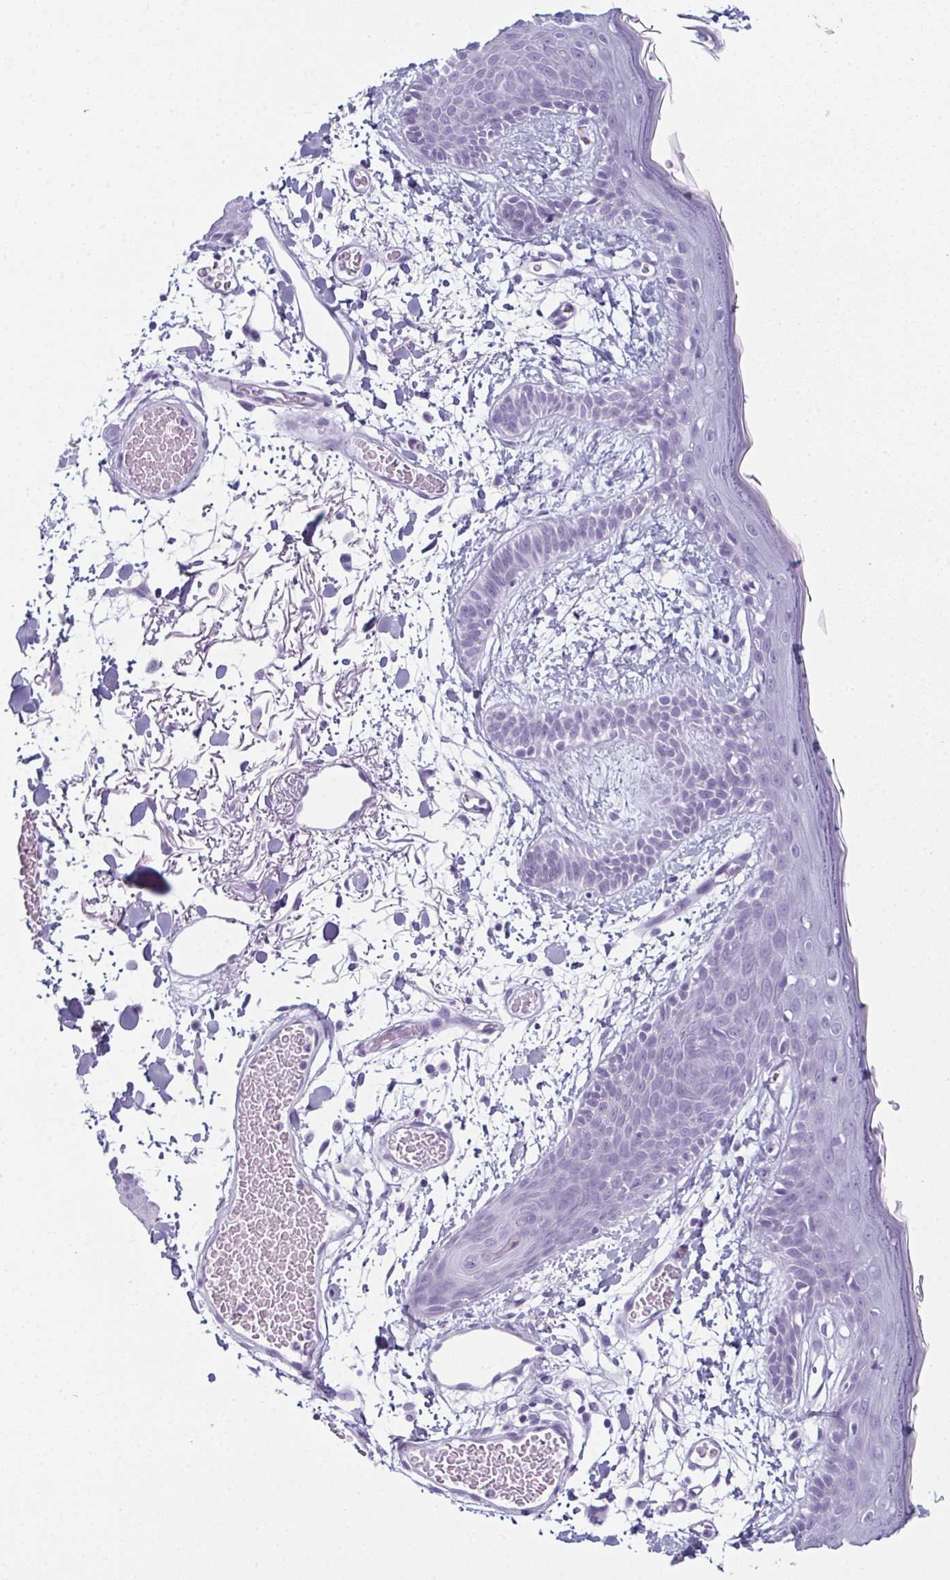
{"staining": {"intensity": "negative", "quantity": "none", "location": "none"}, "tissue": "skin", "cell_type": "Fibroblasts", "image_type": "normal", "snomed": [{"axis": "morphology", "description": "Normal tissue, NOS"}, {"axis": "topography", "description": "Skin"}], "caption": "The photomicrograph displays no significant positivity in fibroblasts of skin. (DAB (3,3'-diaminobenzidine) immunohistochemistry visualized using brightfield microscopy, high magnification).", "gene": "ENKUR", "patient": {"sex": "male", "age": 79}}